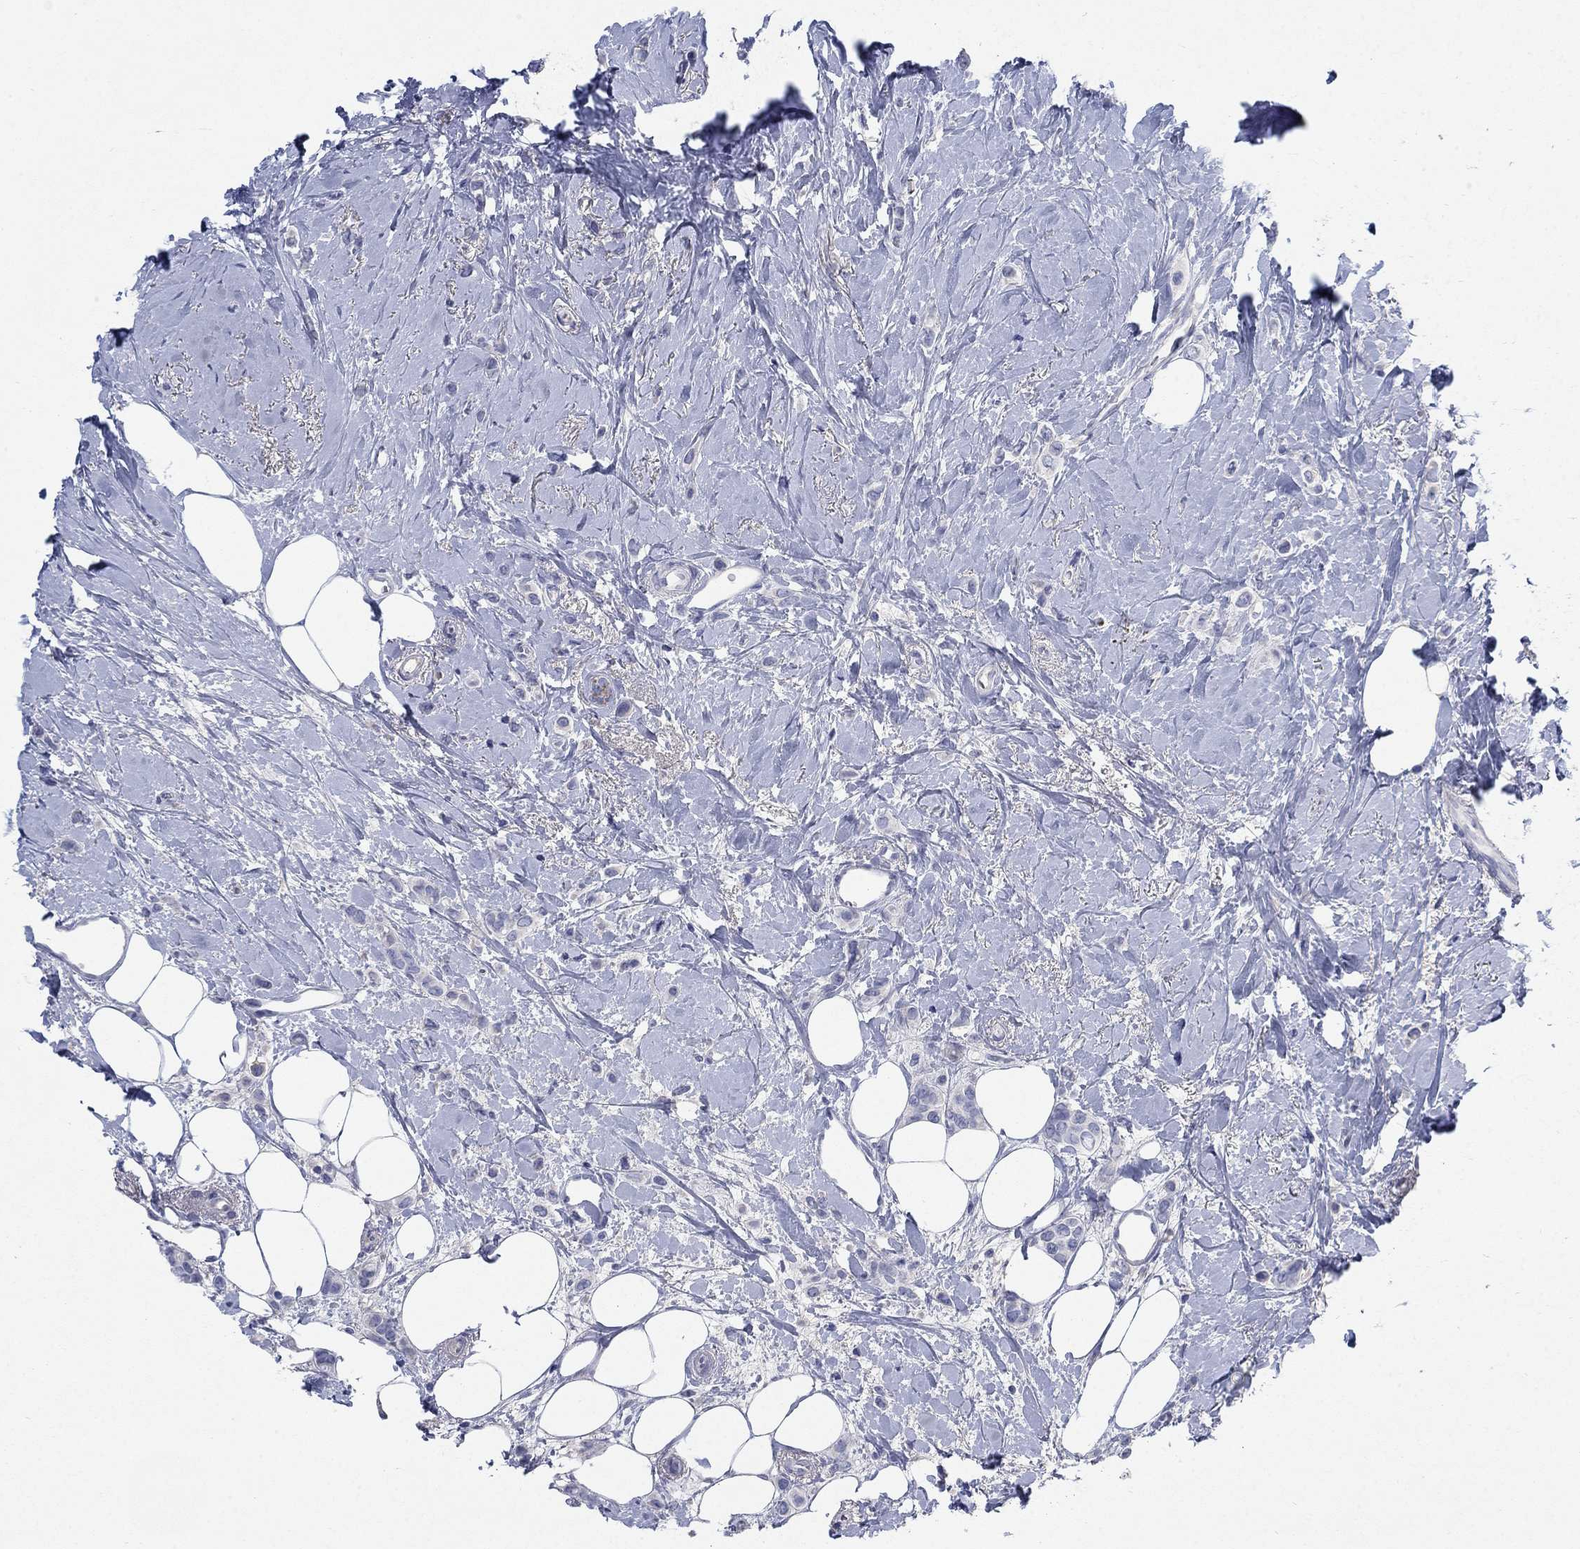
{"staining": {"intensity": "negative", "quantity": "none", "location": "none"}, "tissue": "breast cancer", "cell_type": "Tumor cells", "image_type": "cancer", "snomed": [{"axis": "morphology", "description": "Lobular carcinoma"}, {"axis": "topography", "description": "Breast"}], "caption": "Tumor cells show no significant staining in breast lobular carcinoma.", "gene": "TMEM249", "patient": {"sex": "female", "age": 66}}